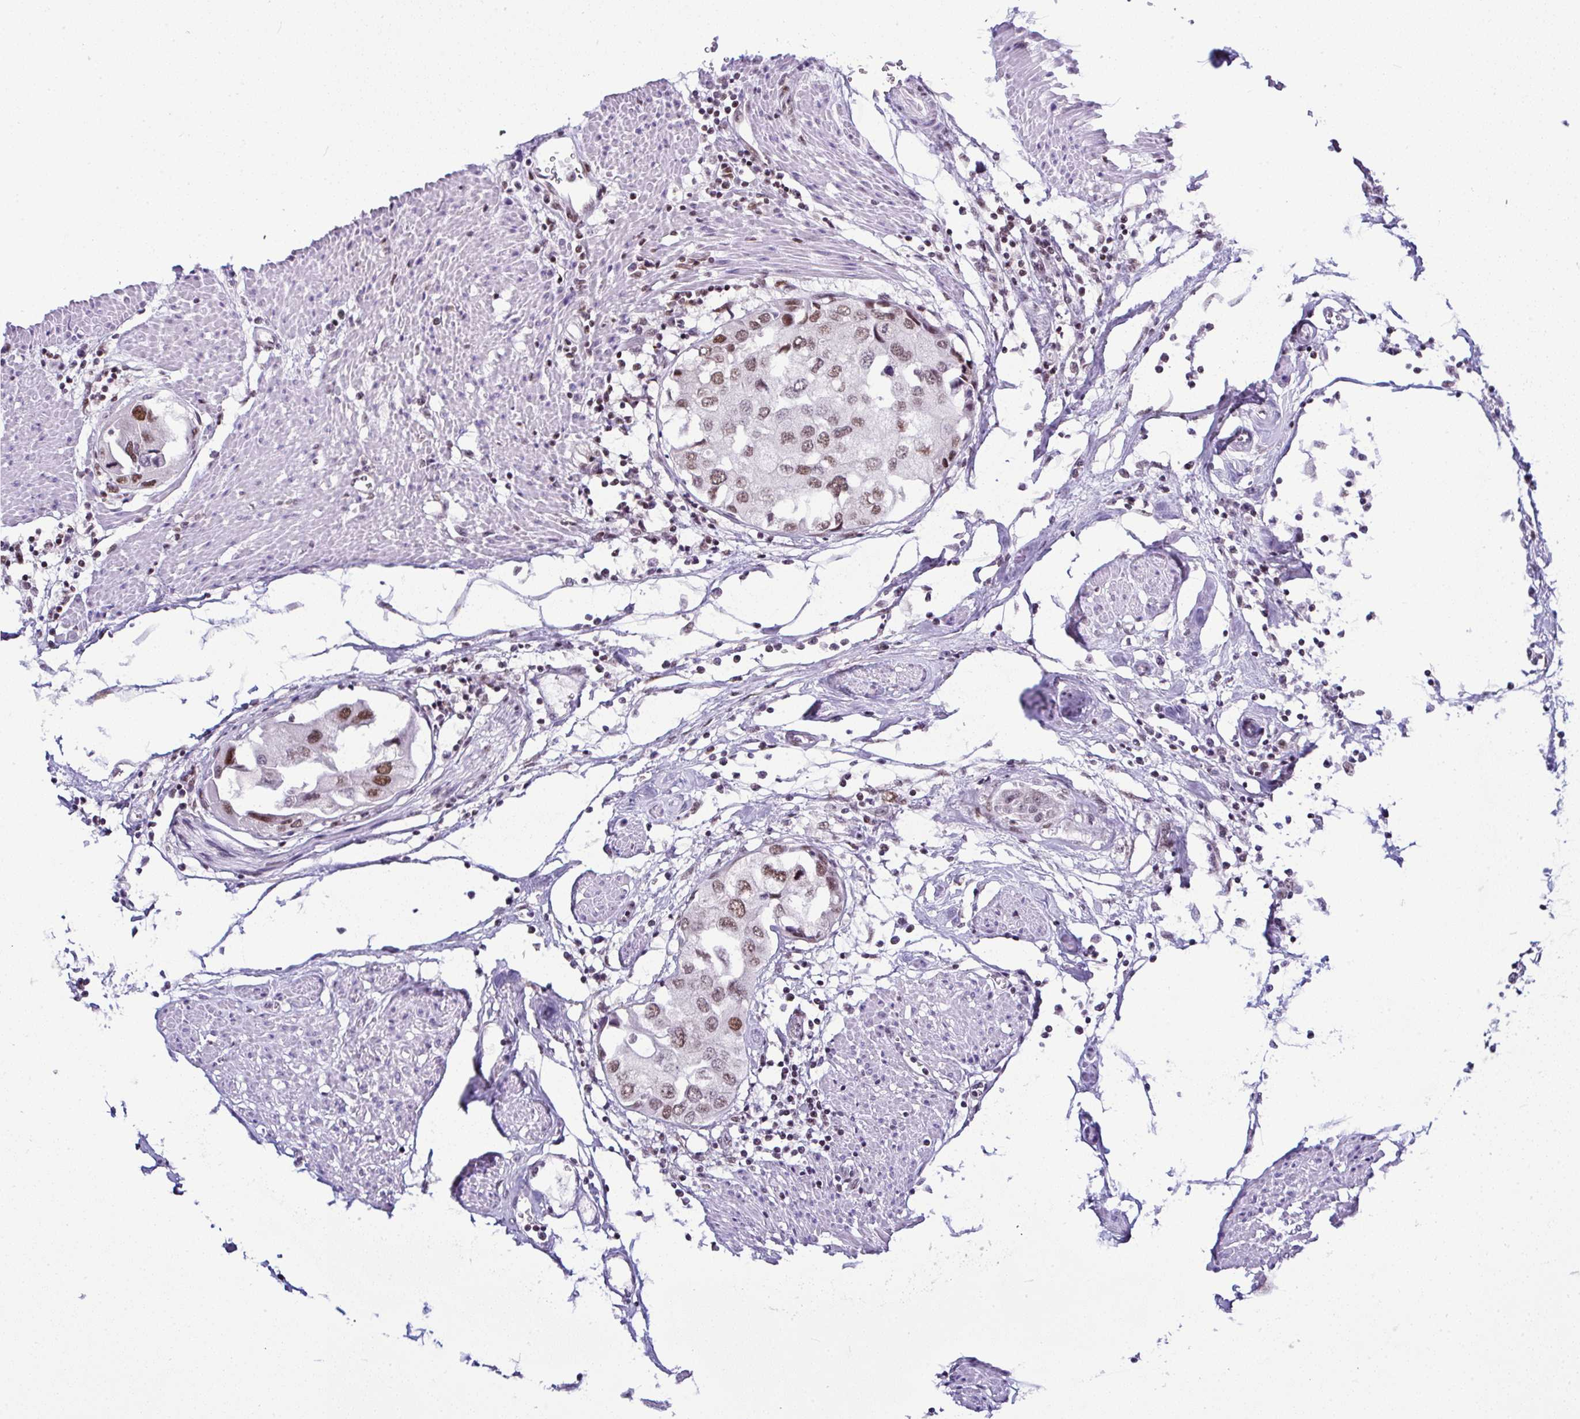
{"staining": {"intensity": "moderate", "quantity": ">75%", "location": "nuclear"}, "tissue": "urothelial cancer", "cell_type": "Tumor cells", "image_type": "cancer", "snomed": [{"axis": "morphology", "description": "Urothelial carcinoma, High grade"}, {"axis": "topography", "description": "Urinary bladder"}], "caption": "DAB immunohistochemical staining of high-grade urothelial carcinoma reveals moderate nuclear protein expression in approximately >75% of tumor cells. Using DAB (3,3'-diaminobenzidine) (brown) and hematoxylin (blue) stains, captured at high magnification using brightfield microscopy.", "gene": "DR1", "patient": {"sex": "male", "age": 64}}